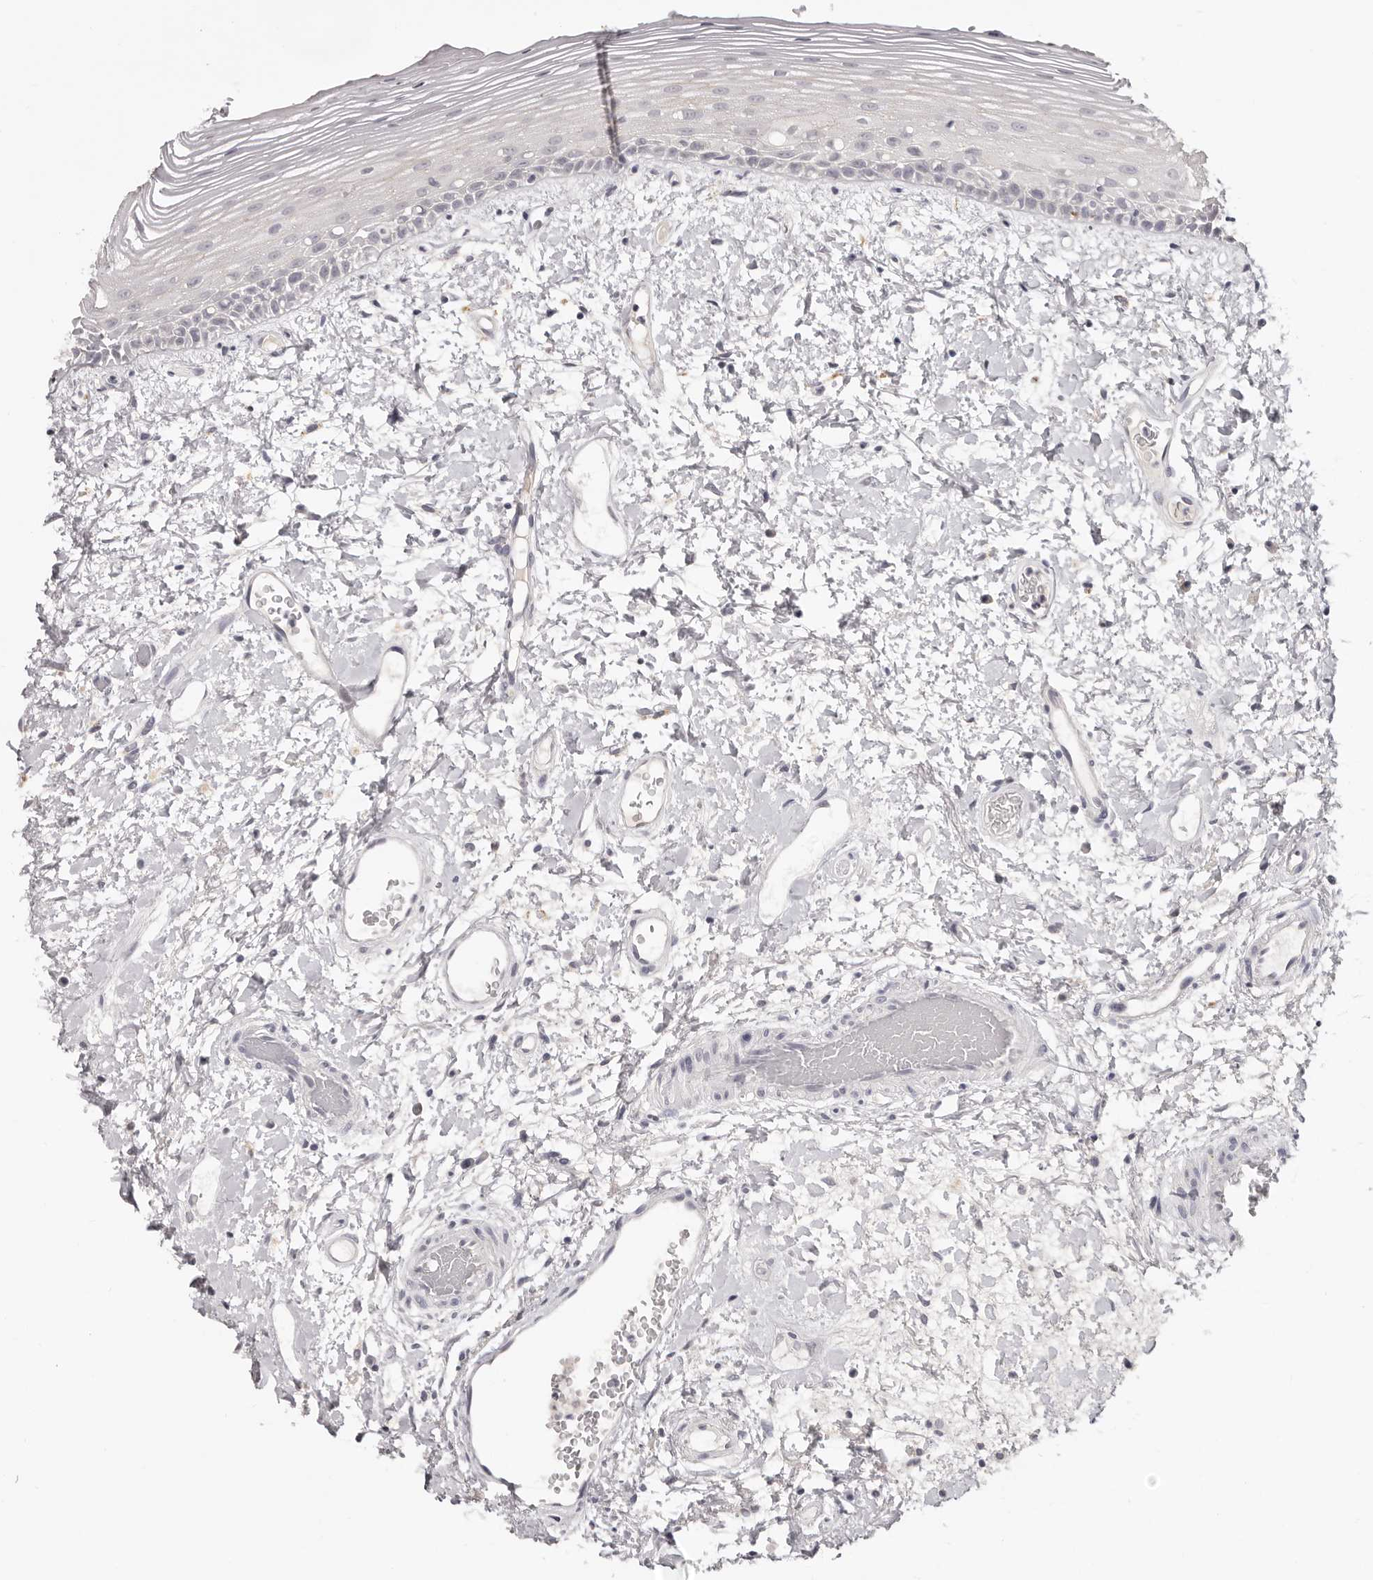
{"staining": {"intensity": "negative", "quantity": "none", "location": "none"}, "tissue": "oral mucosa", "cell_type": "Squamous epithelial cells", "image_type": "normal", "snomed": [{"axis": "morphology", "description": "Normal tissue, NOS"}, {"axis": "topography", "description": "Oral tissue"}], "caption": "The image demonstrates no significant staining in squamous epithelial cells of oral mucosa. Brightfield microscopy of IHC stained with DAB (brown) and hematoxylin (blue), captured at high magnification.", "gene": "PCDHB6", "patient": {"sex": "female", "age": 76}}